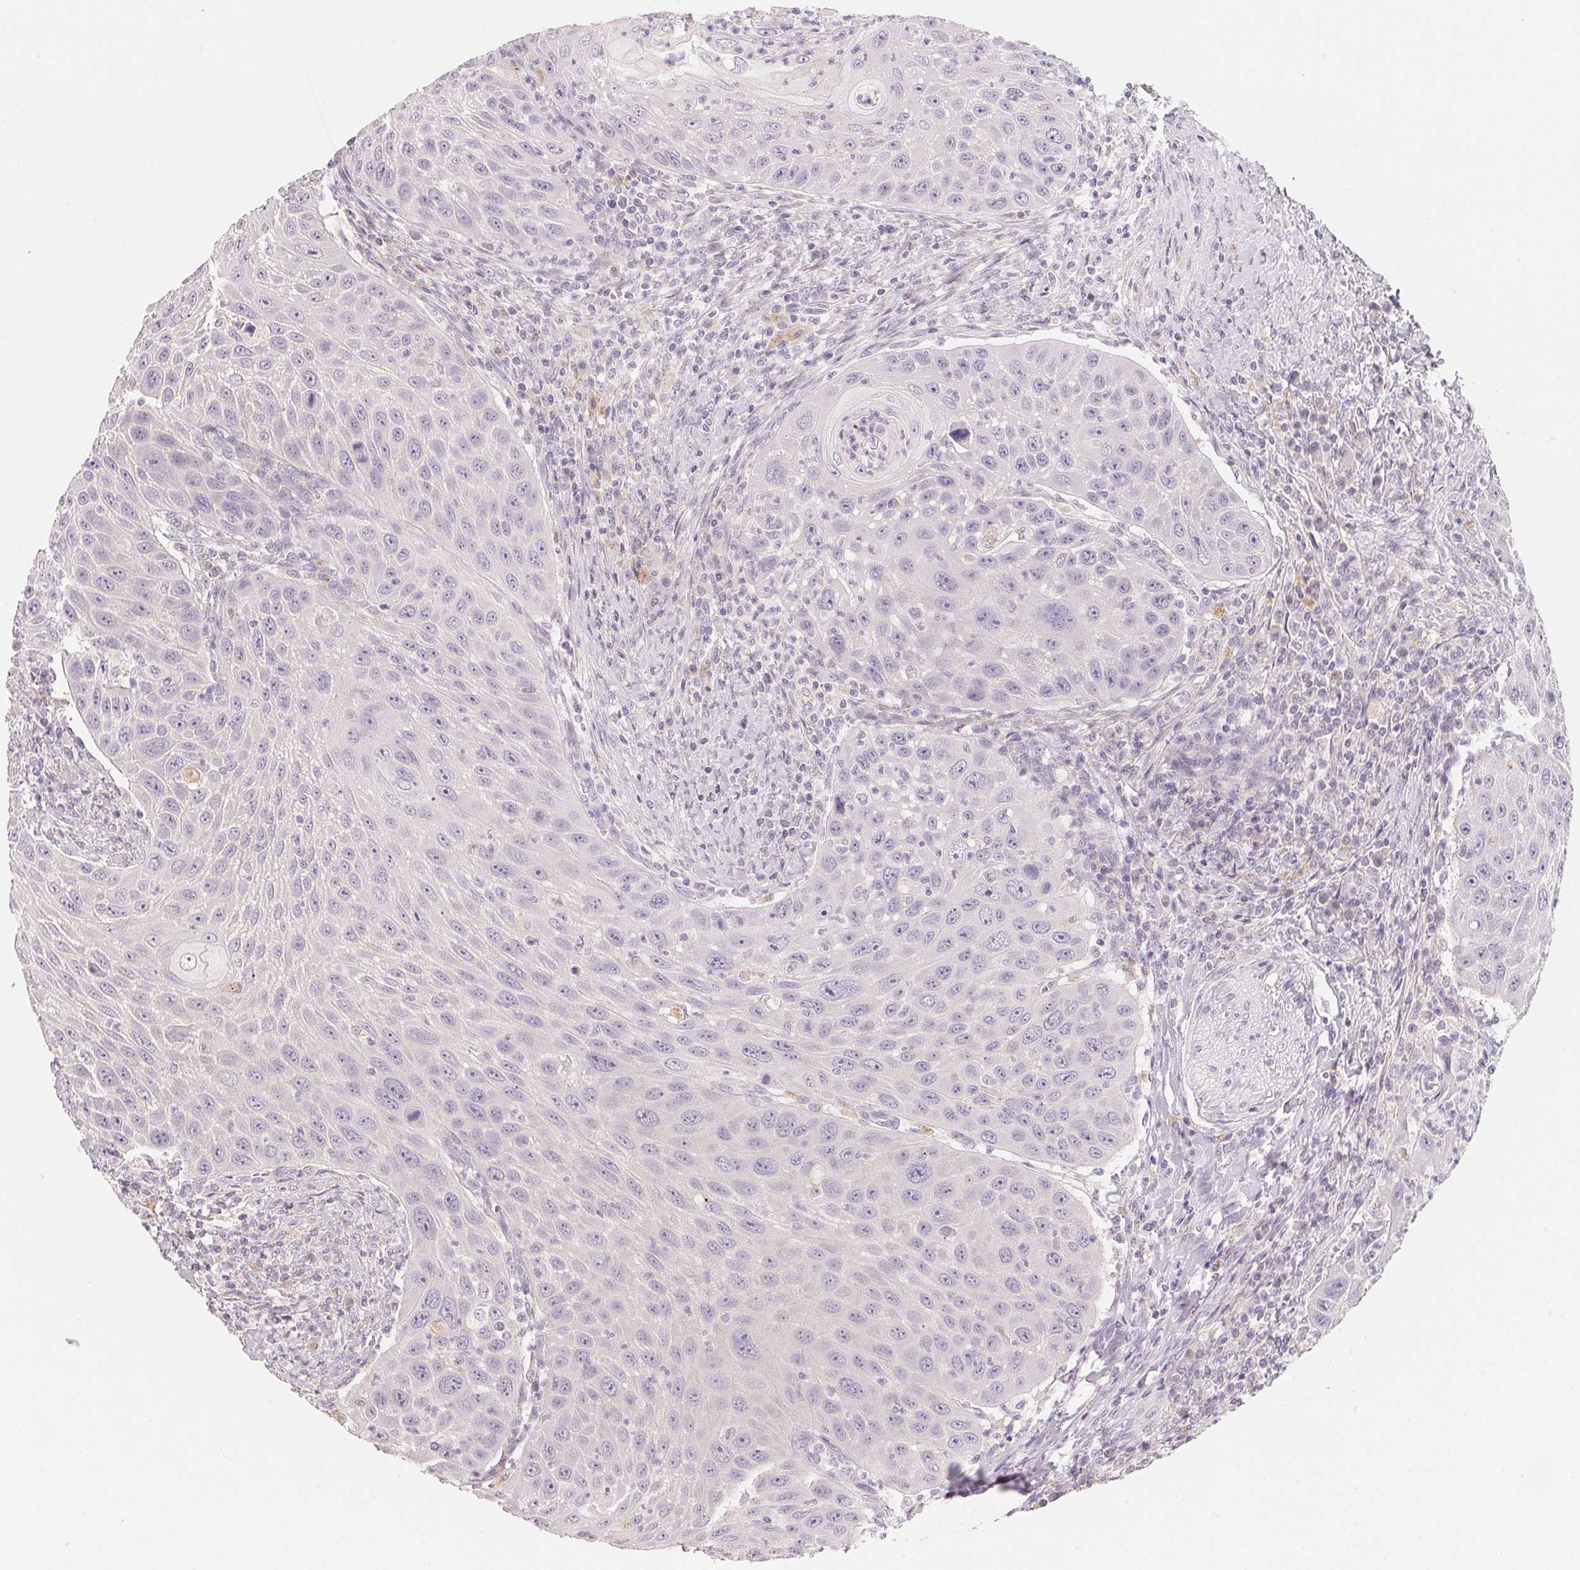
{"staining": {"intensity": "negative", "quantity": "none", "location": "none"}, "tissue": "head and neck cancer", "cell_type": "Tumor cells", "image_type": "cancer", "snomed": [{"axis": "morphology", "description": "Squamous cell carcinoma, NOS"}, {"axis": "topography", "description": "Head-Neck"}], "caption": "This micrograph is of head and neck cancer stained with immunohistochemistry to label a protein in brown with the nuclei are counter-stained blue. There is no positivity in tumor cells. The staining was performed using DAB (3,3'-diaminobenzidine) to visualize the protein expression in brown, while the nuclei were stained in blue with hematoxylin (Magnification: 20x).", "gene": "TREH", "patient": {"sex": "male", "age": 69}}